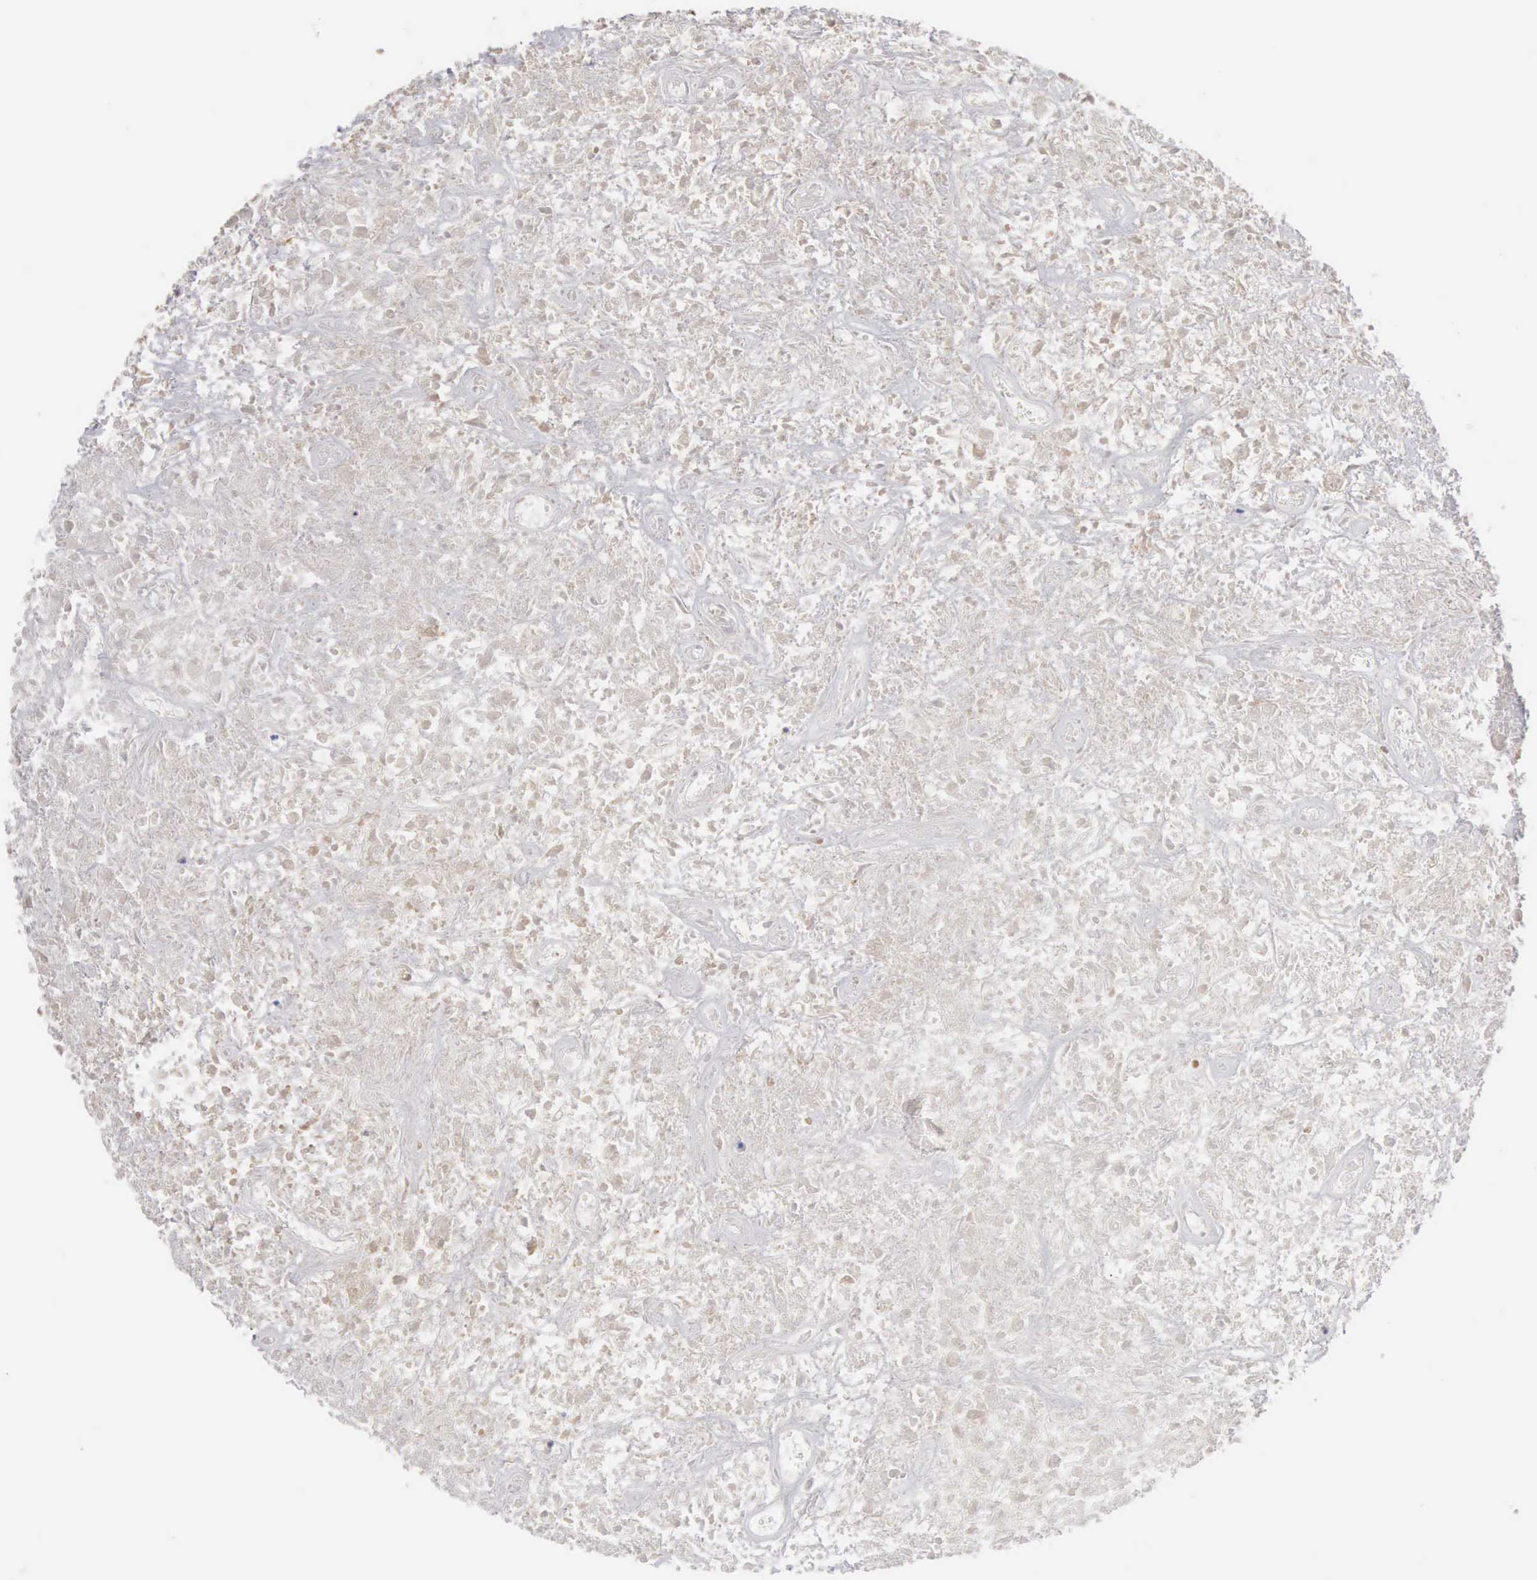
{"staining": {"intensity": "weak", "quantity": "25%-75%", "location": "cytoplasmic/membranous,nuclear"}, "tissue": "lymphoma", "cell_type": "Tumor cells", "image_type": "cancer", "snomed": [{"axis": "morphology", "description": "Hodgkin's disease, NOS"}, {"axis": "topography", "description": "Lymph node"}], "caption": "Weak cytoplasmic/membranous and nuclear protein positivity is present in approximately 25%-75% of tumor cells in lymphoma. Using DAB (brown) and hematoxylin (blue) stains, captured at high magnification using brightfield microscopy.", "gene": "SH3BP1", "patient": {"sex": "male", "age": 46}}